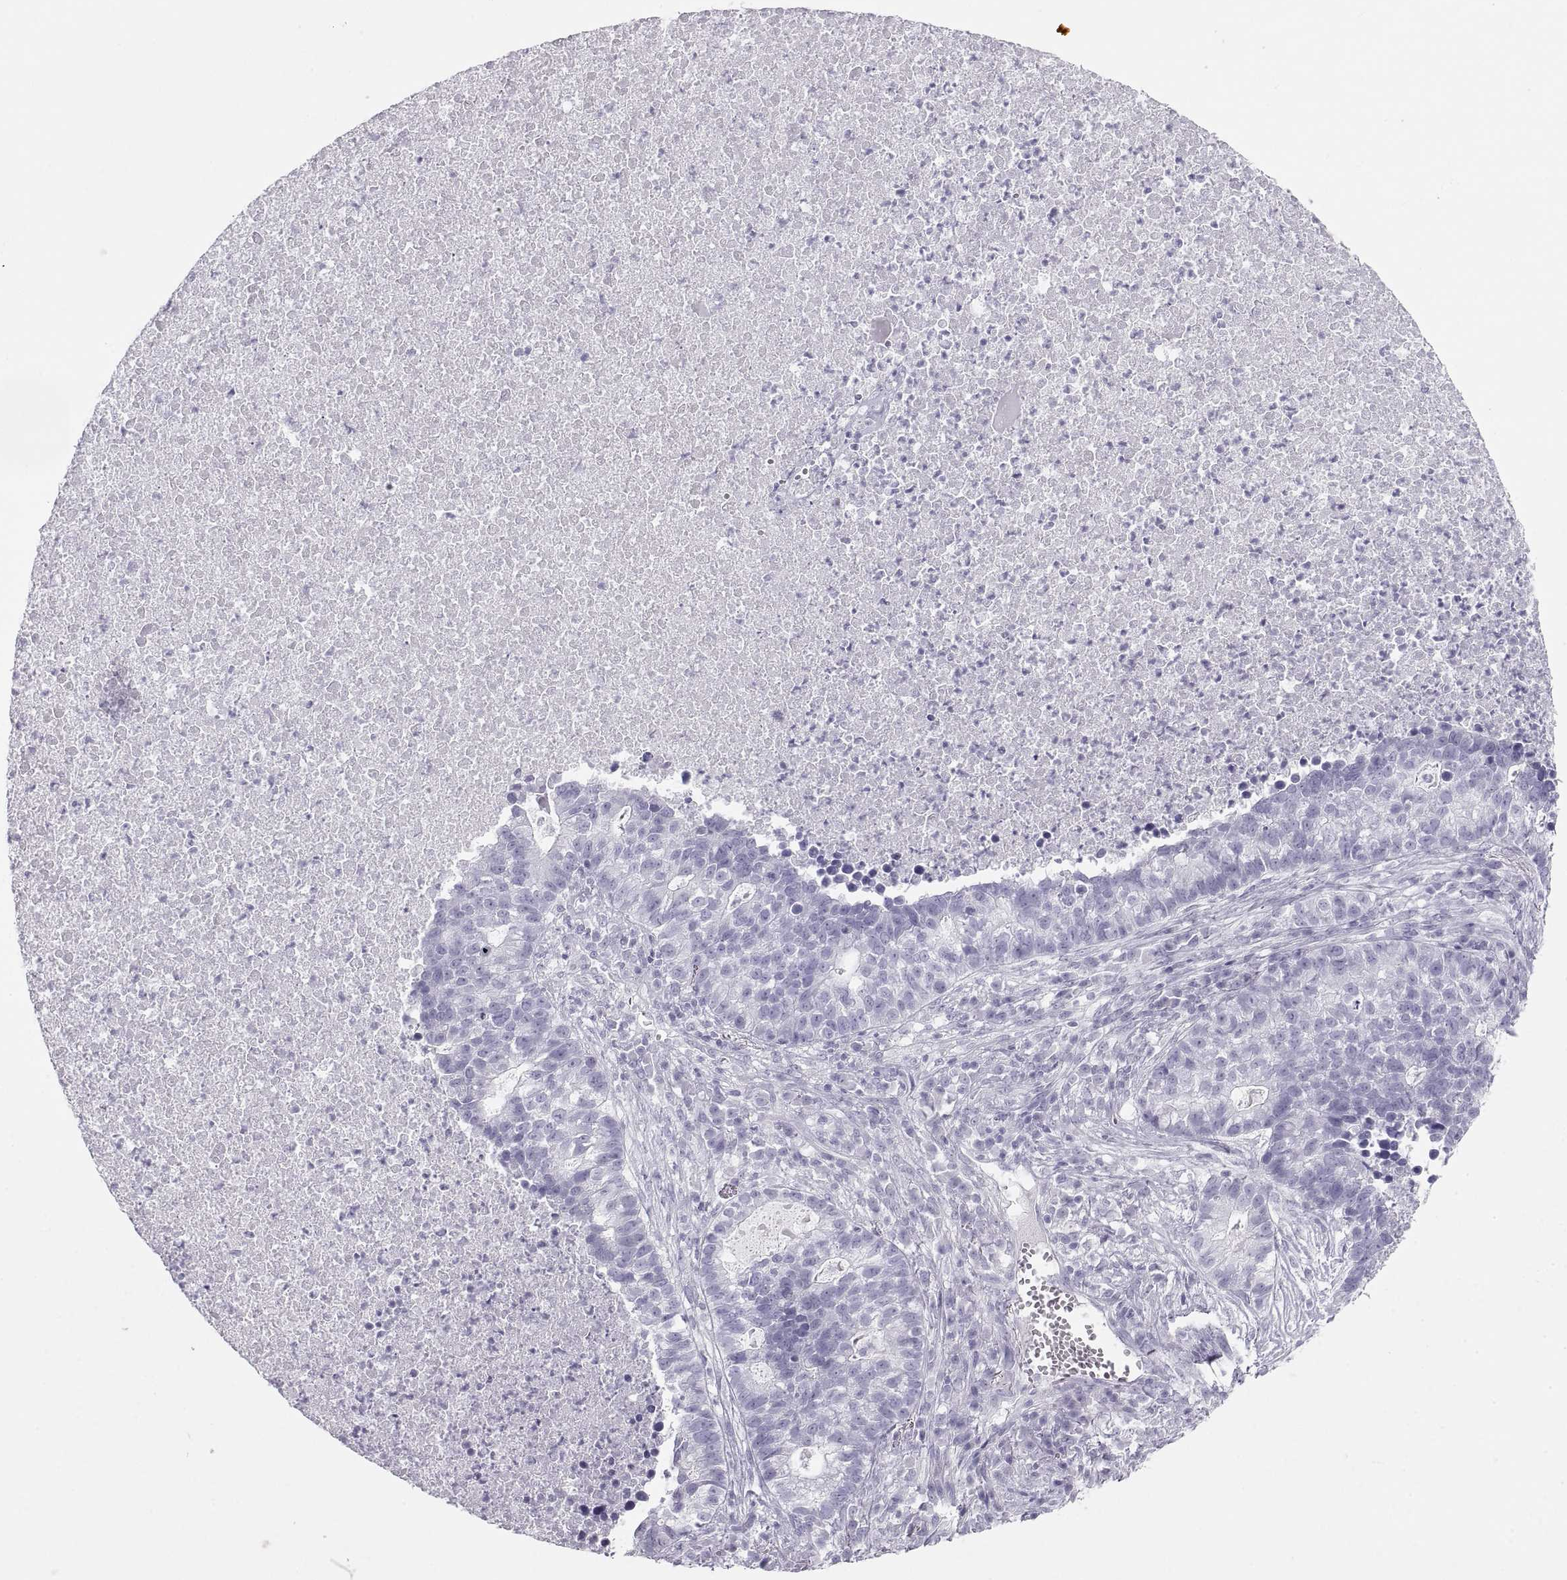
{"staining": {"intensity": "negative", "quantity": "none", "location": "none"}, "tissue": "lung cancer", "cell_type": "Tumor cells", "image_type": "cancer", "snomed": [{"axis": "morphology", "description": "Adenocarcinoma, NOS"}, {"axis": "topography", "description": "Lung"}], "caption": "An IHC histopathology image of lung cancer (adenocarcinoma) is shown. There is no staining in tumor cells of lung cancer (adenocarcinoma).", "gene": "SEMG1", "patient": {"sex": "male", "age": 57}}